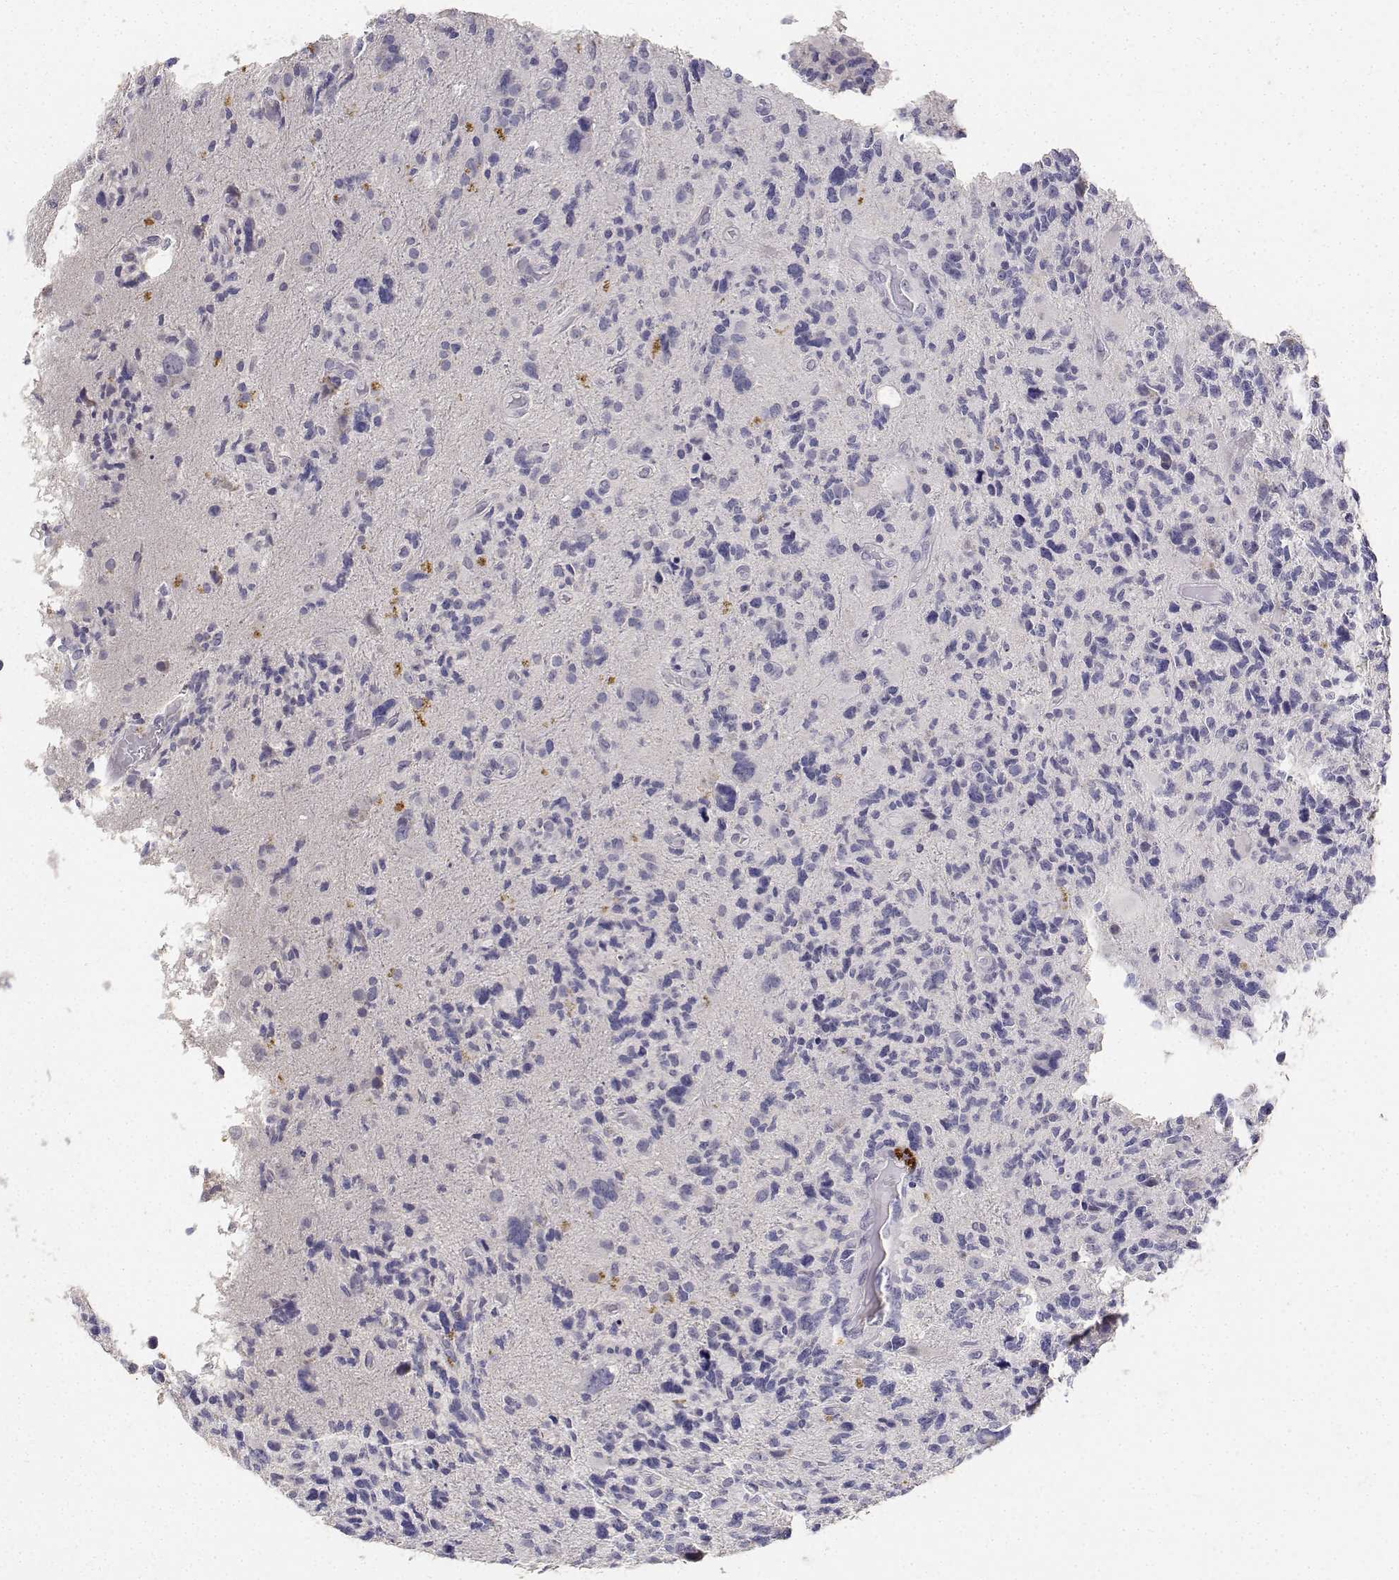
{"staining": {"intensity": "negative", "quantity": "none", "location": "none"}, "tissue": "glioma", "cell_type": "Tumor cells", "image_type": "cancer", "snomed": [{"axis": "morphology", "description": "Glioma, malignant, High grade"}, {"axis": "topography", "description": "Brain"}], "caption": "Malignant high-grade glioma was stained to show a protein in brown. There is no significant positivity in tumor cells. Nuclei are stained in blue.", "gene": "PAEP", "patient": {"sex": "female", "age": 71}}